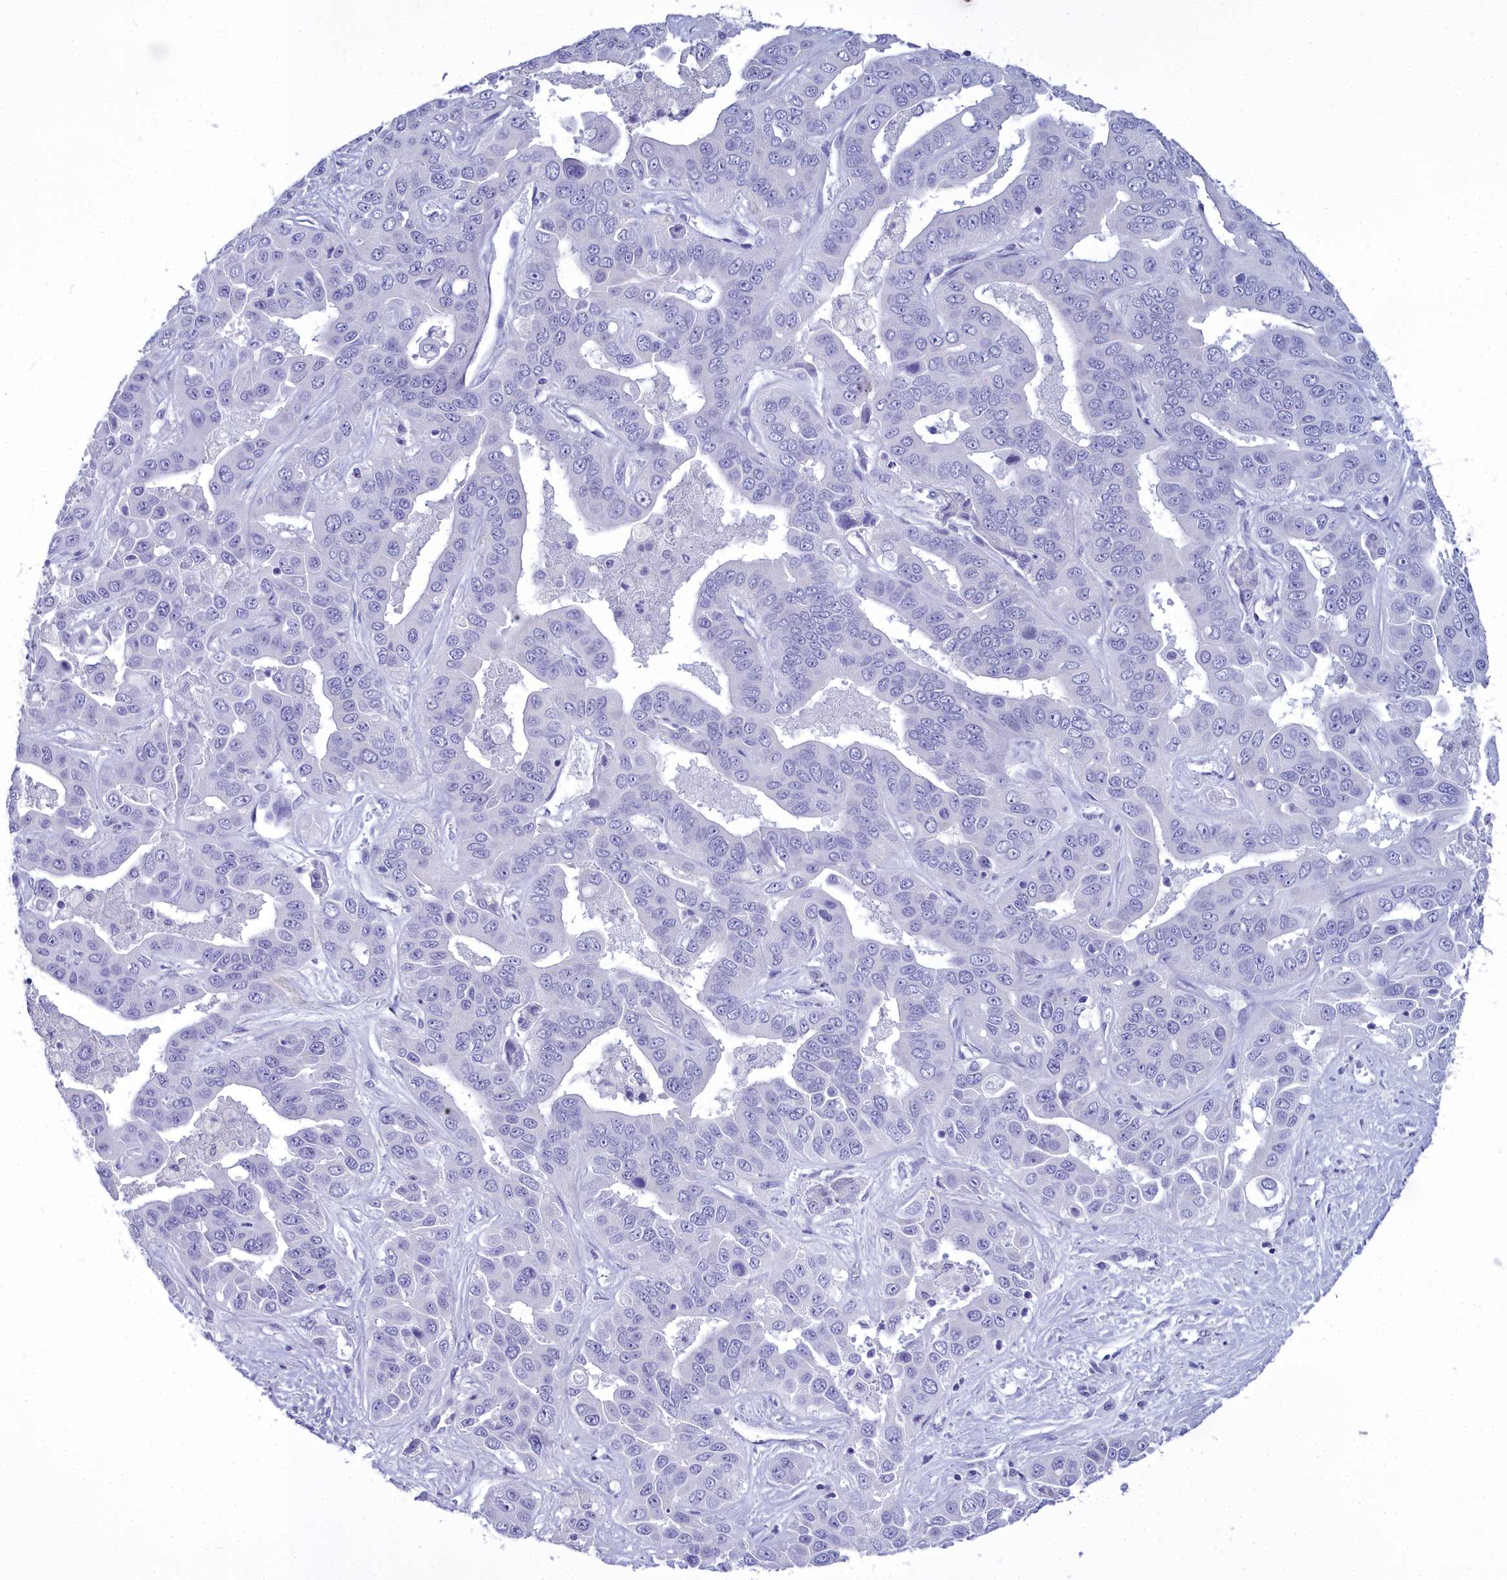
{"staining": {"intensity": "negative", "quantity": "none", "location": "none"}, "tissue": "liver cancer", "cell_type": "Tumor cells", "image_type": "cancer", "snomed": [{"axis": "morphology", "description": "Cholangiocarcinoma"}, {"axis": "topography", "description": "Liver"}], "caption": "DAB (3,3'-diaminobenzidine) immunohistochemical staining of liver cancer shows no significant staining in tumor cells. (DAB (3,3'-diaminobenzidine) immunohistochemistry (IHC), high magnification).", "gene": "MAP6", "patient": {"sex": "female", "age": 52}}